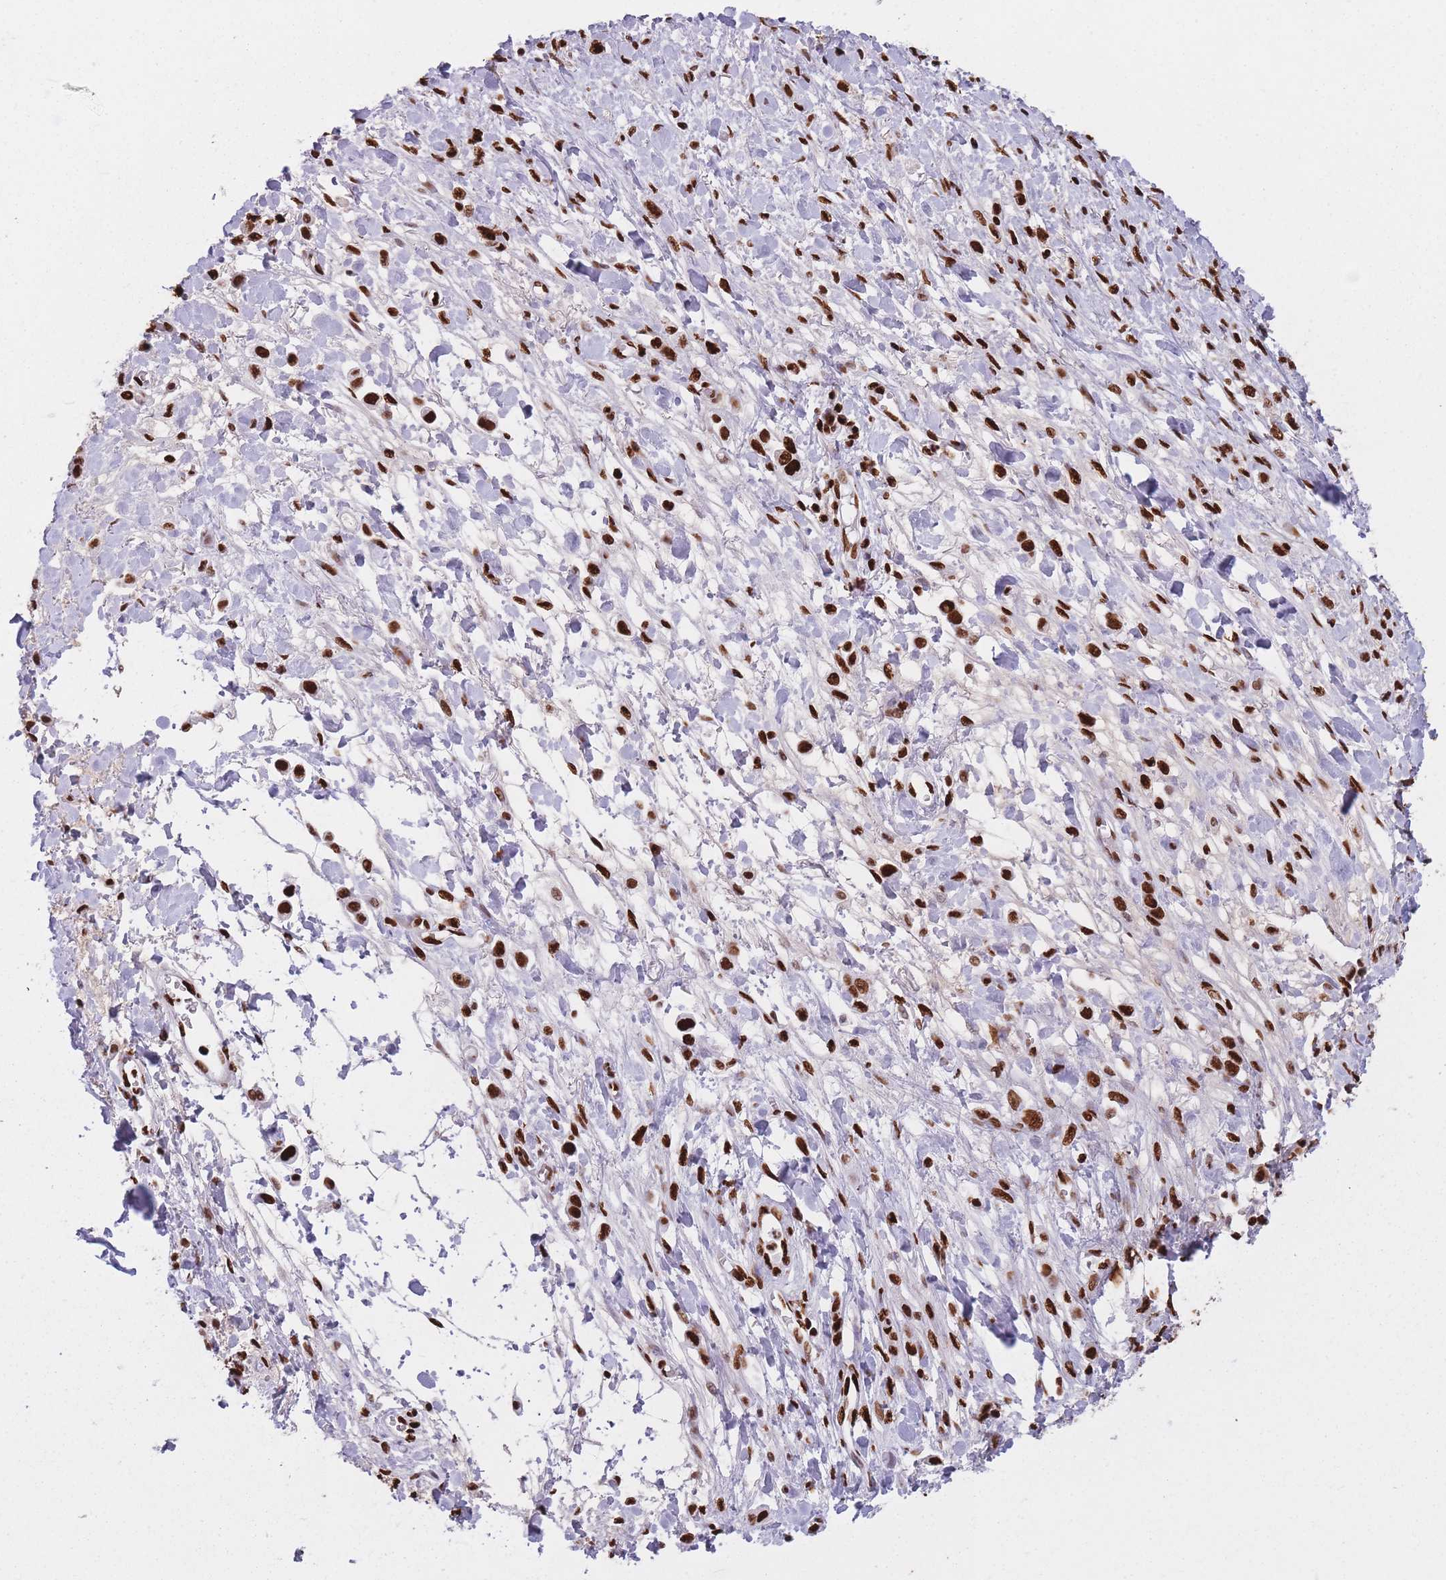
{"staining": {"intensity": "strong", "quantity": ">75%", "location": "nuclear"}, "tissue": "stomach cancer", "cell_type": "Tumor cells", "image_type": "cancer", "snomed": [{"axis": "morphology", "description": "Adenocarcinoma, NOS"}, {"axis": "topography", "description": "Stomach"}], "caption": "There is high levels of strong nuclear positivity in tumor cells of stomach cancer, as demonstrated by immunohistochemical staining (brown color).", "gene": "HNRNPUL1", "patient": {"sex": "female", "age": 65}}